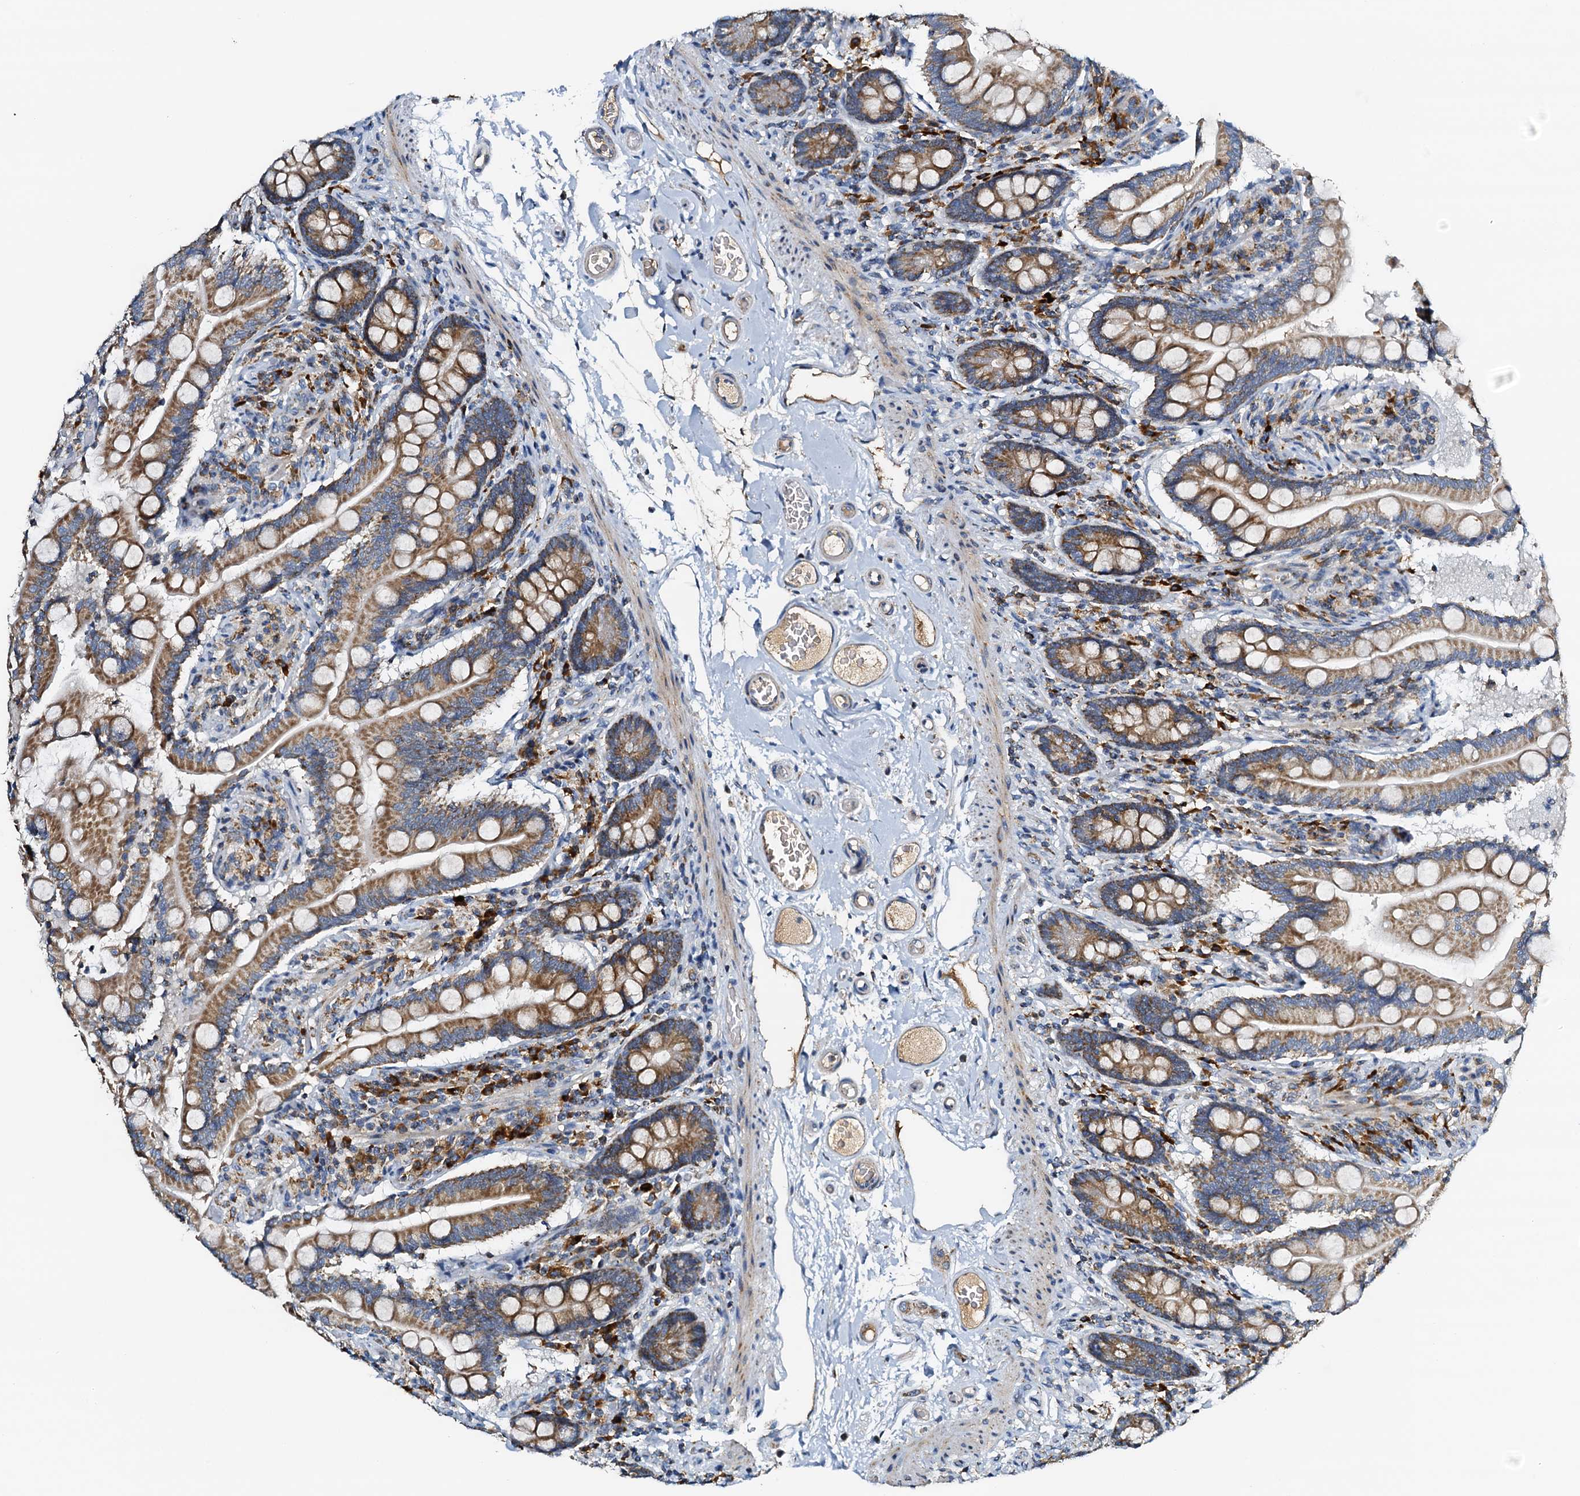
{"staining": {"intensity": "strong", "quantity": ">75%", "location": "cytoplasmic/membranous"}, "tissue": "small intestine", "cell_type": "Glandular cells", "image_type": "normal", "snomed": [{"axis": "morphology", "description": "Normal tissue, NOS"}, {"axis": "topography", "description": "Small intestine"}], "caption": "Protein expression analysis of unremarkable small intestine displays strong cytoplasmic/membranous expression in about >75% of glandular cells. The staining was performed using DAB to visualize the protein expression in brown, while the nuclei were stained in blue with hematoxylin (Magnification: 20x).", "gene": "POC1A", "patient": {"sex": "female", "age": 64}}